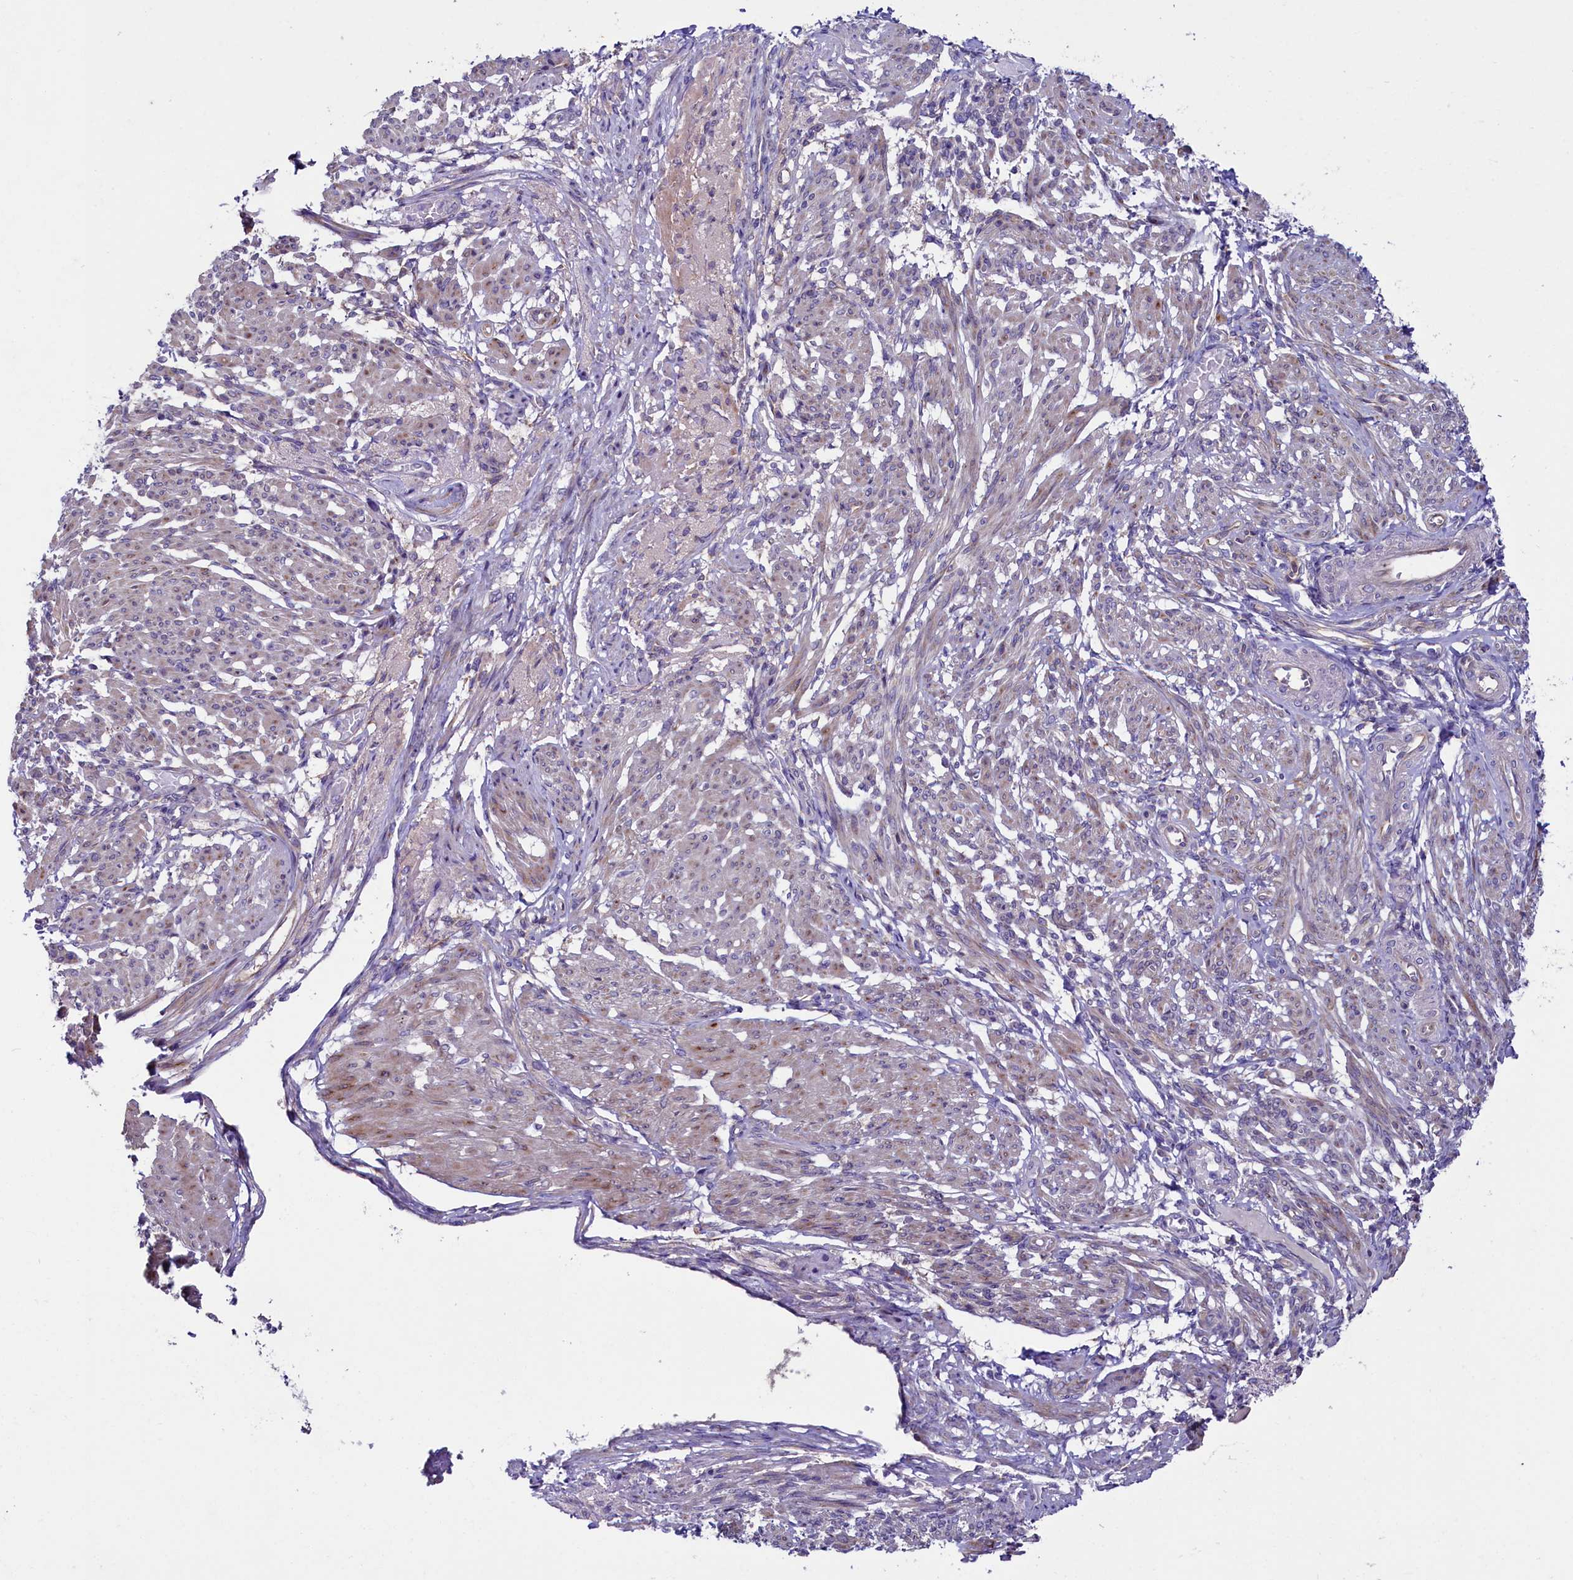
{"staining": {"intensity": "weak", "quantity": "25%-75%", "location": "cytoplasmic/membranous"}, "tissue": "smooth muscle", "cell_type": "Smooth muscle cells", "image_type": "normal", "snomed": [{"axis": "morphology", "description": "Normal tissue, NOS"}, {"axis": "topography", "description": "Smooth muscle"}], "caption": "Unremarkable smooth muscle reveals weak cytoplasmic/membranous expression in approximately 25%-75% of smooth muscle cells Nuclei are stained in blue..", "gene": "GPR108", "patient": {"sex": "female", "age": 39}}